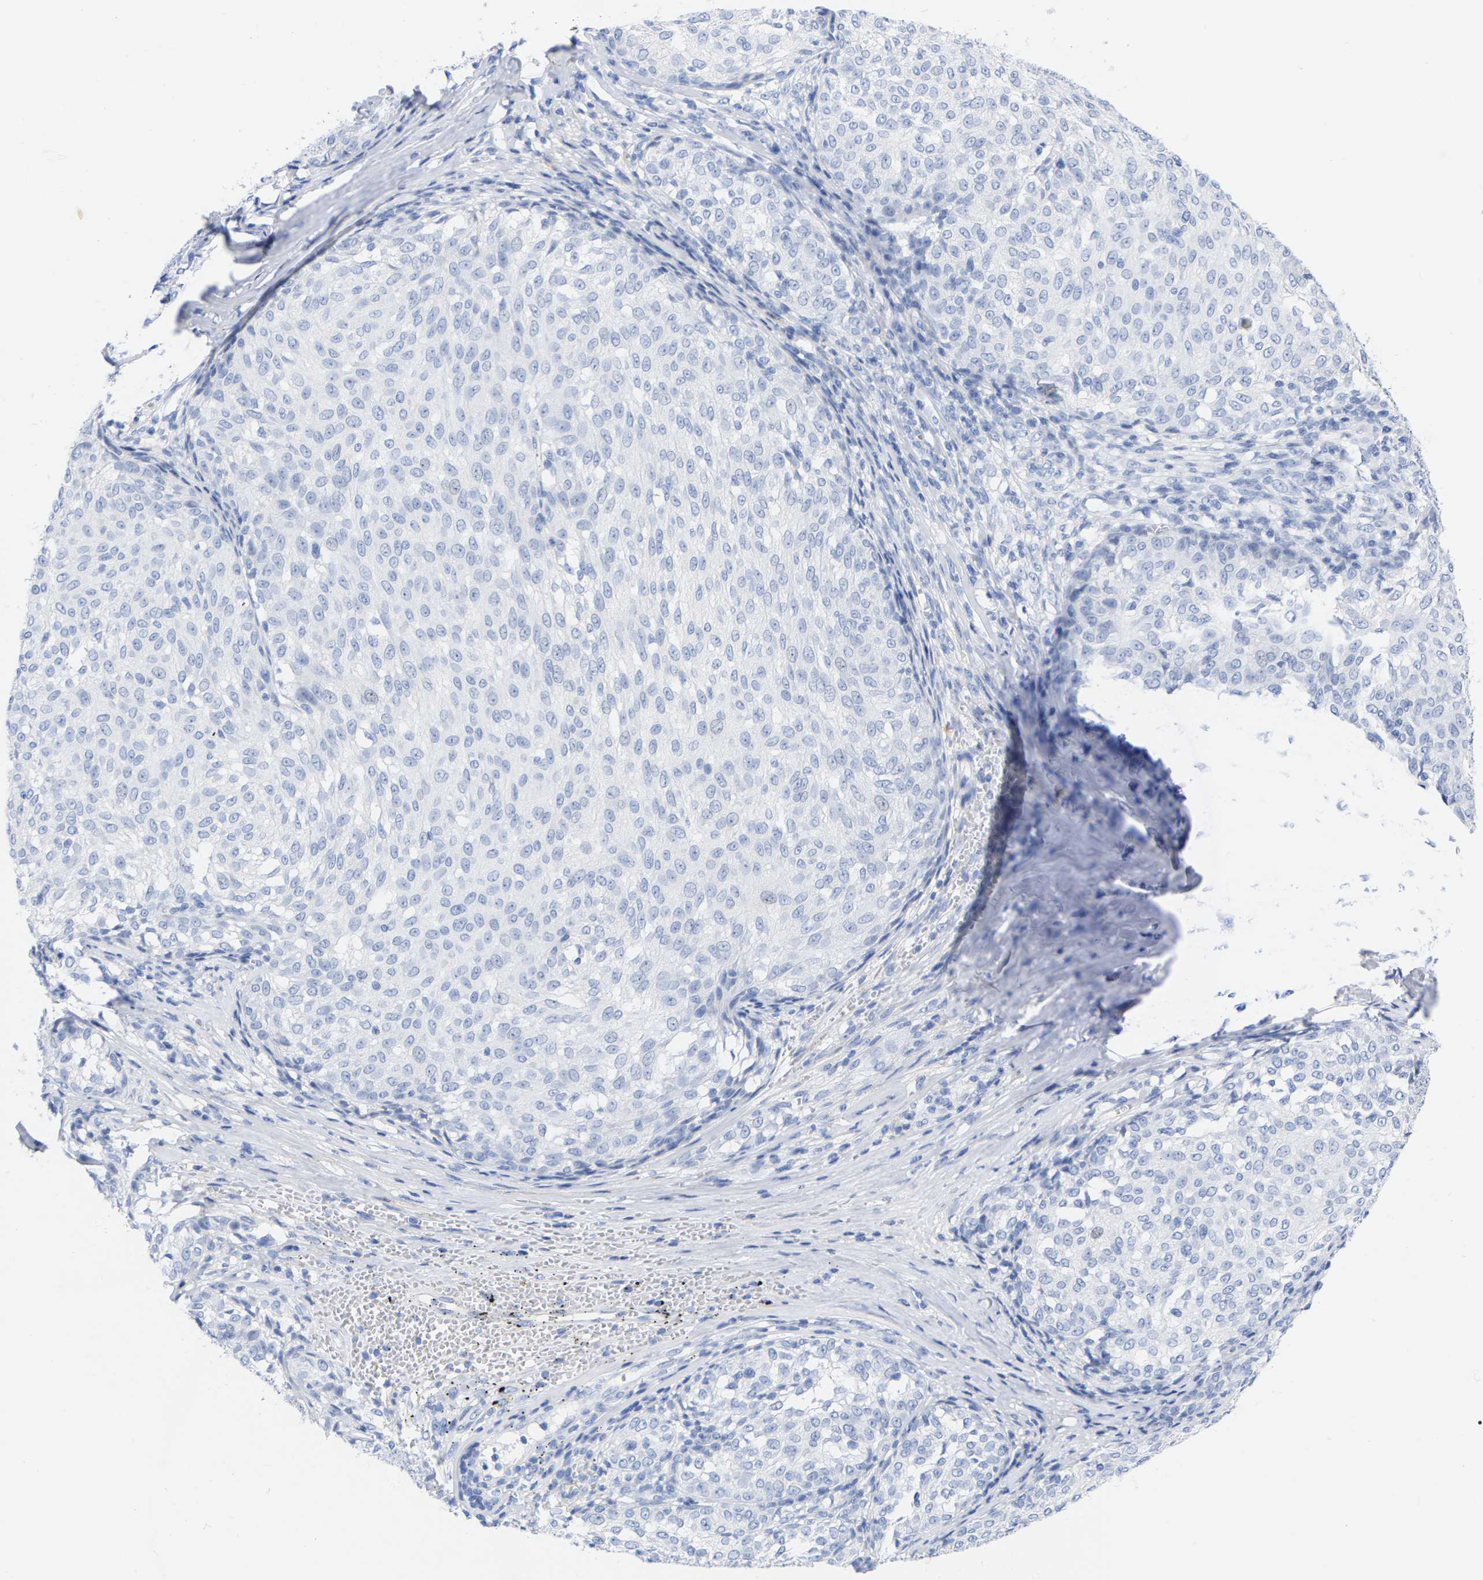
{"staining": {"intensity": "negative", "quantity": "none", "location": "none"}, "tissue": "melanoma", "cell_type": "Tumor cells", "image_type": "cancer", "snomed": [{"axis": "morphology", "description": "Malignant melanoma, NOS"}, {"axis": "topography", "description": "Skin"}], "caption": "Immunohistochemistry (IHC) of melanoma reveals no positivity in tumor cells.", "gene": "ZNF629", "patient": {"sex": "female", "age": 72}}